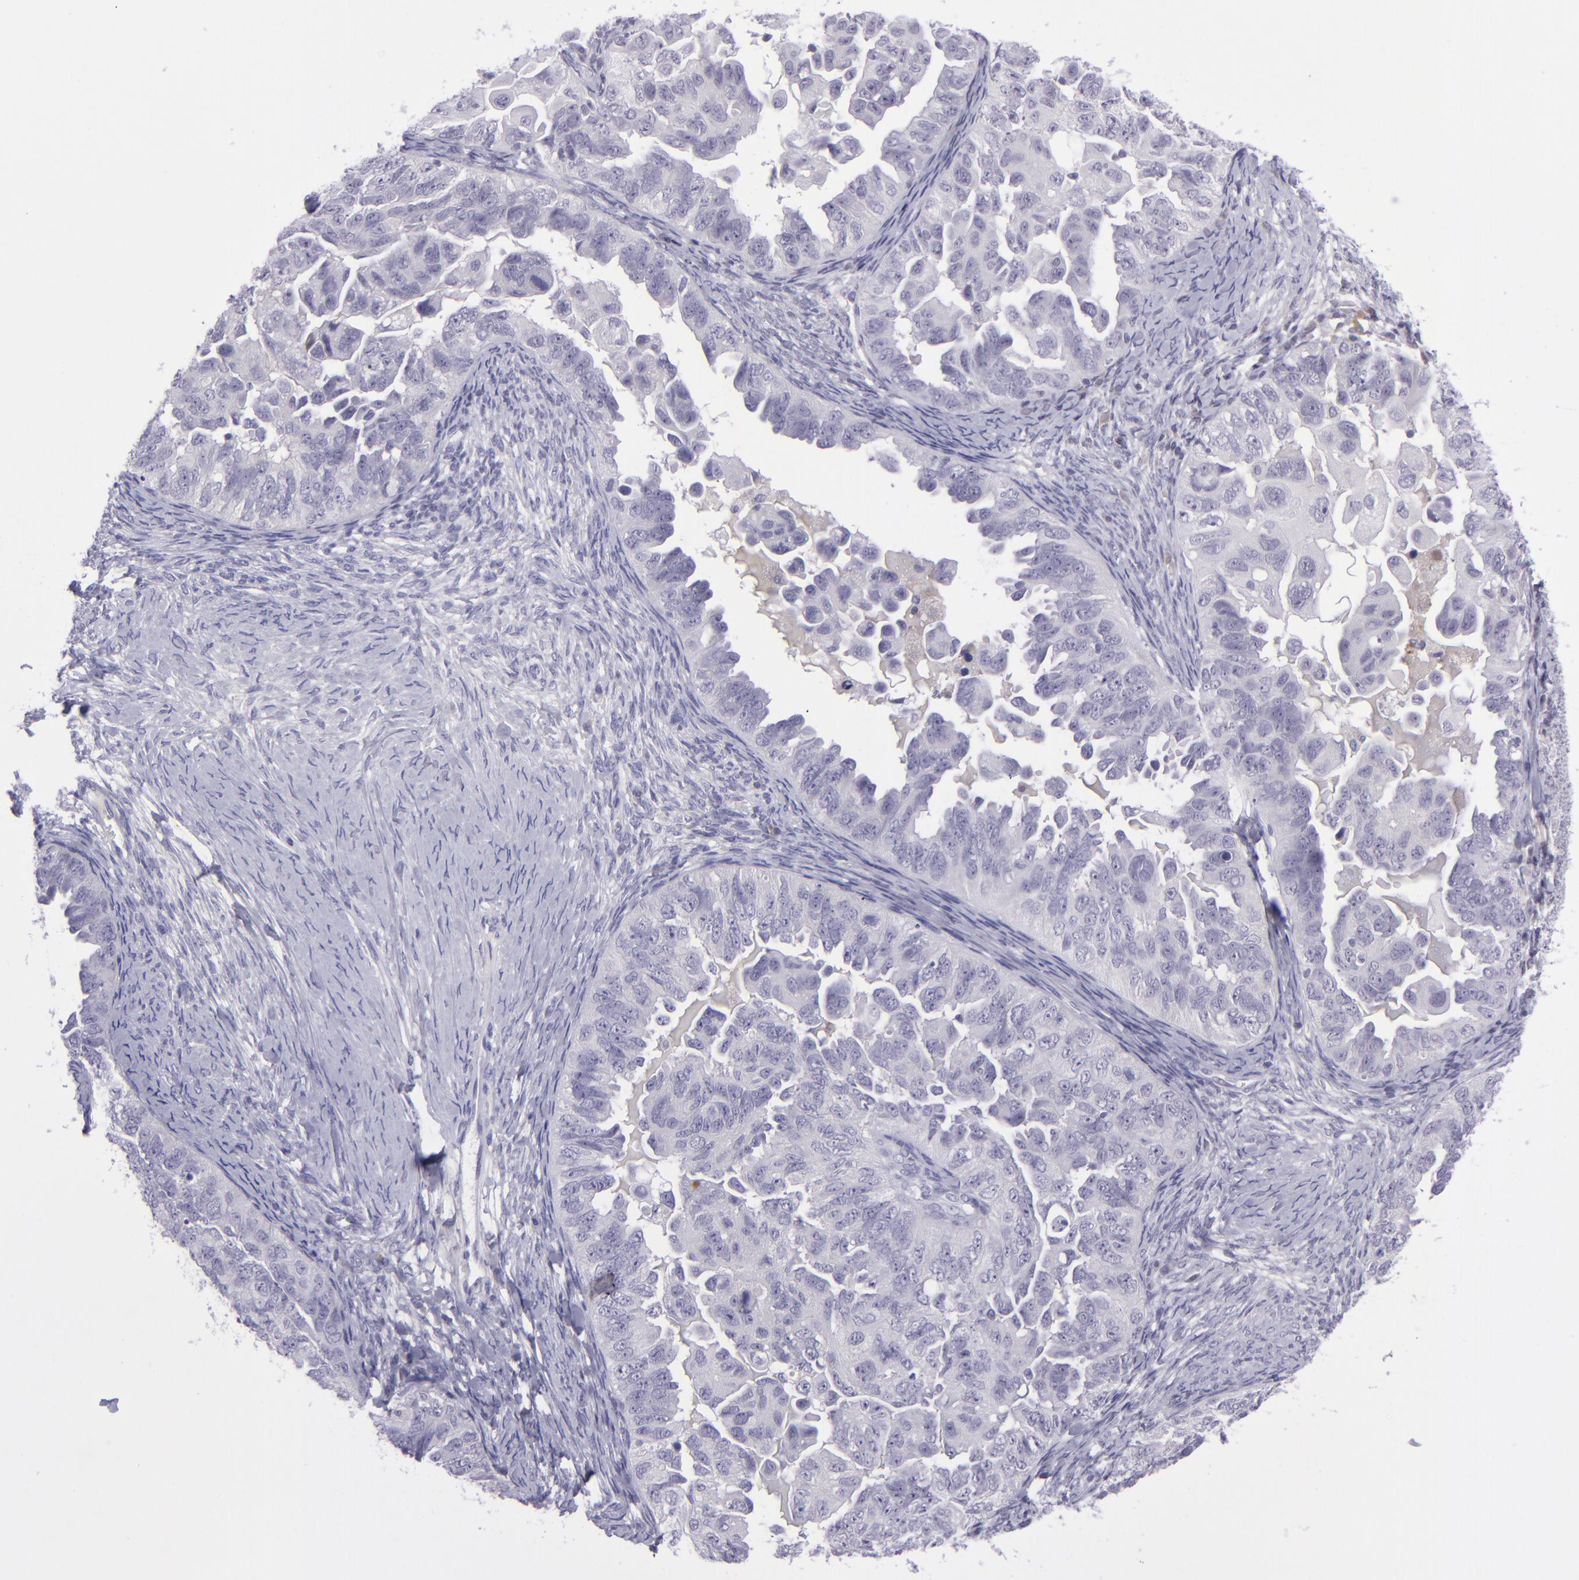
{"staining": {"intensity": "negative", "quantity": "none", "location": "none"}, "tissue": "ovarian cancer", "cell_type": "Tumor cells", "image_type": "cancer", "snomed": [{"axis": "morphology", "description": "Cystadenocarcinoma, serous, NOS"}, {"axis": "topography", "description": "Ovary"}], "caption": "An immunohistochemistry (IHC) photomicrograph of serous cystadenocarcinoma (ovarian) is shown. There is no staining in tumor cells of serous cystadenocarcinoma (ovarian).", "gene": "POU2F2", "patient": {"sex": "female", "age": 82}}